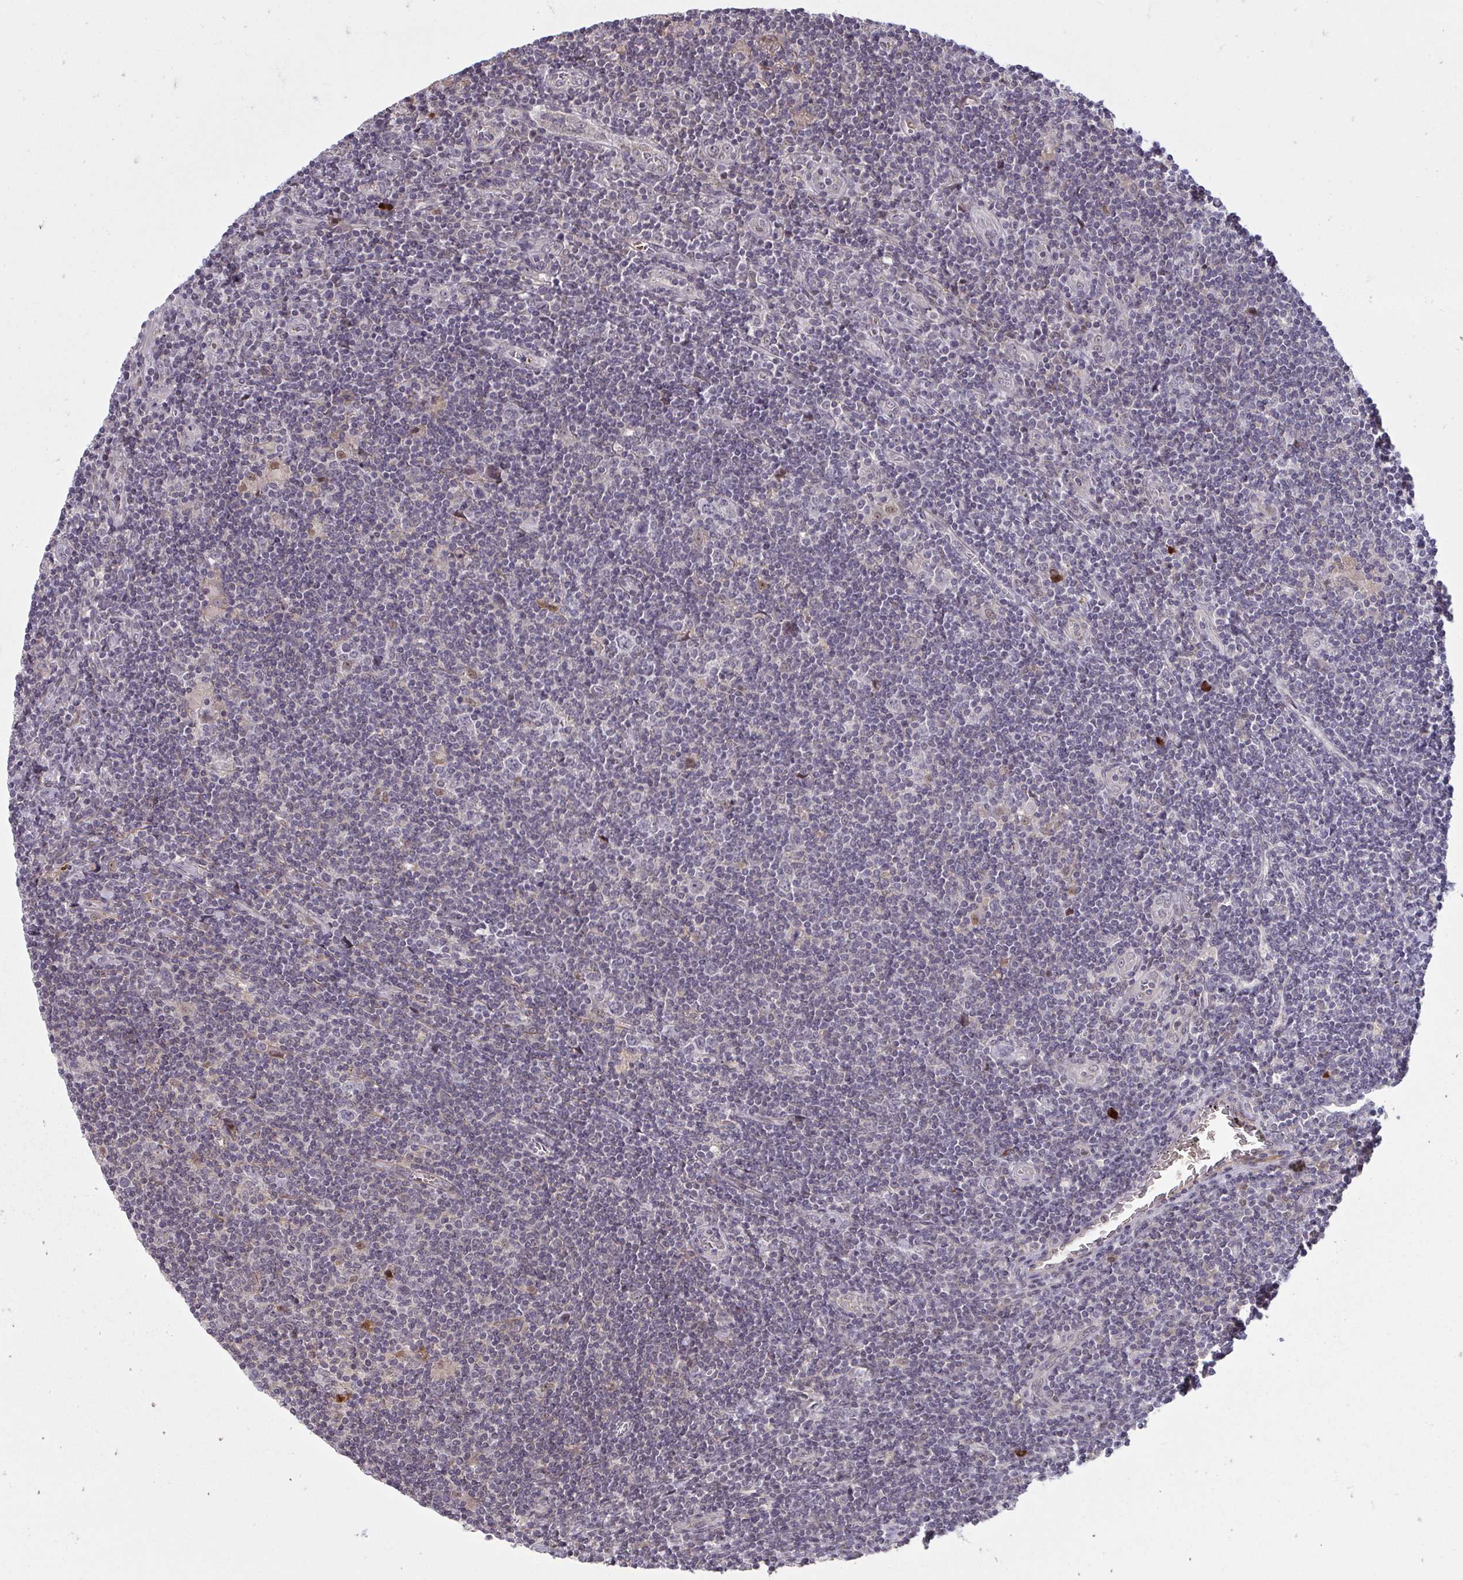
{"staining": {"intensity": "negative", "quantity": "none", "location": "none"}, "tissue": "lymphoma", "cell_type": "Tumor cells", "image_type": "cancer", "snomed": [{"axis": "morphology", "description": "Hodgkin's disease, NOS"}, {"axis": "topography", "description": "Lymph node"}], "caption": "A photomicrograph of Hodgkin's disease stained for a protein demonstrates no brown staining in tumor cells. Nuclei are stained in blue.", "gene": "ZSCAN9", "patient": {"sex": "male", "age": 40}}